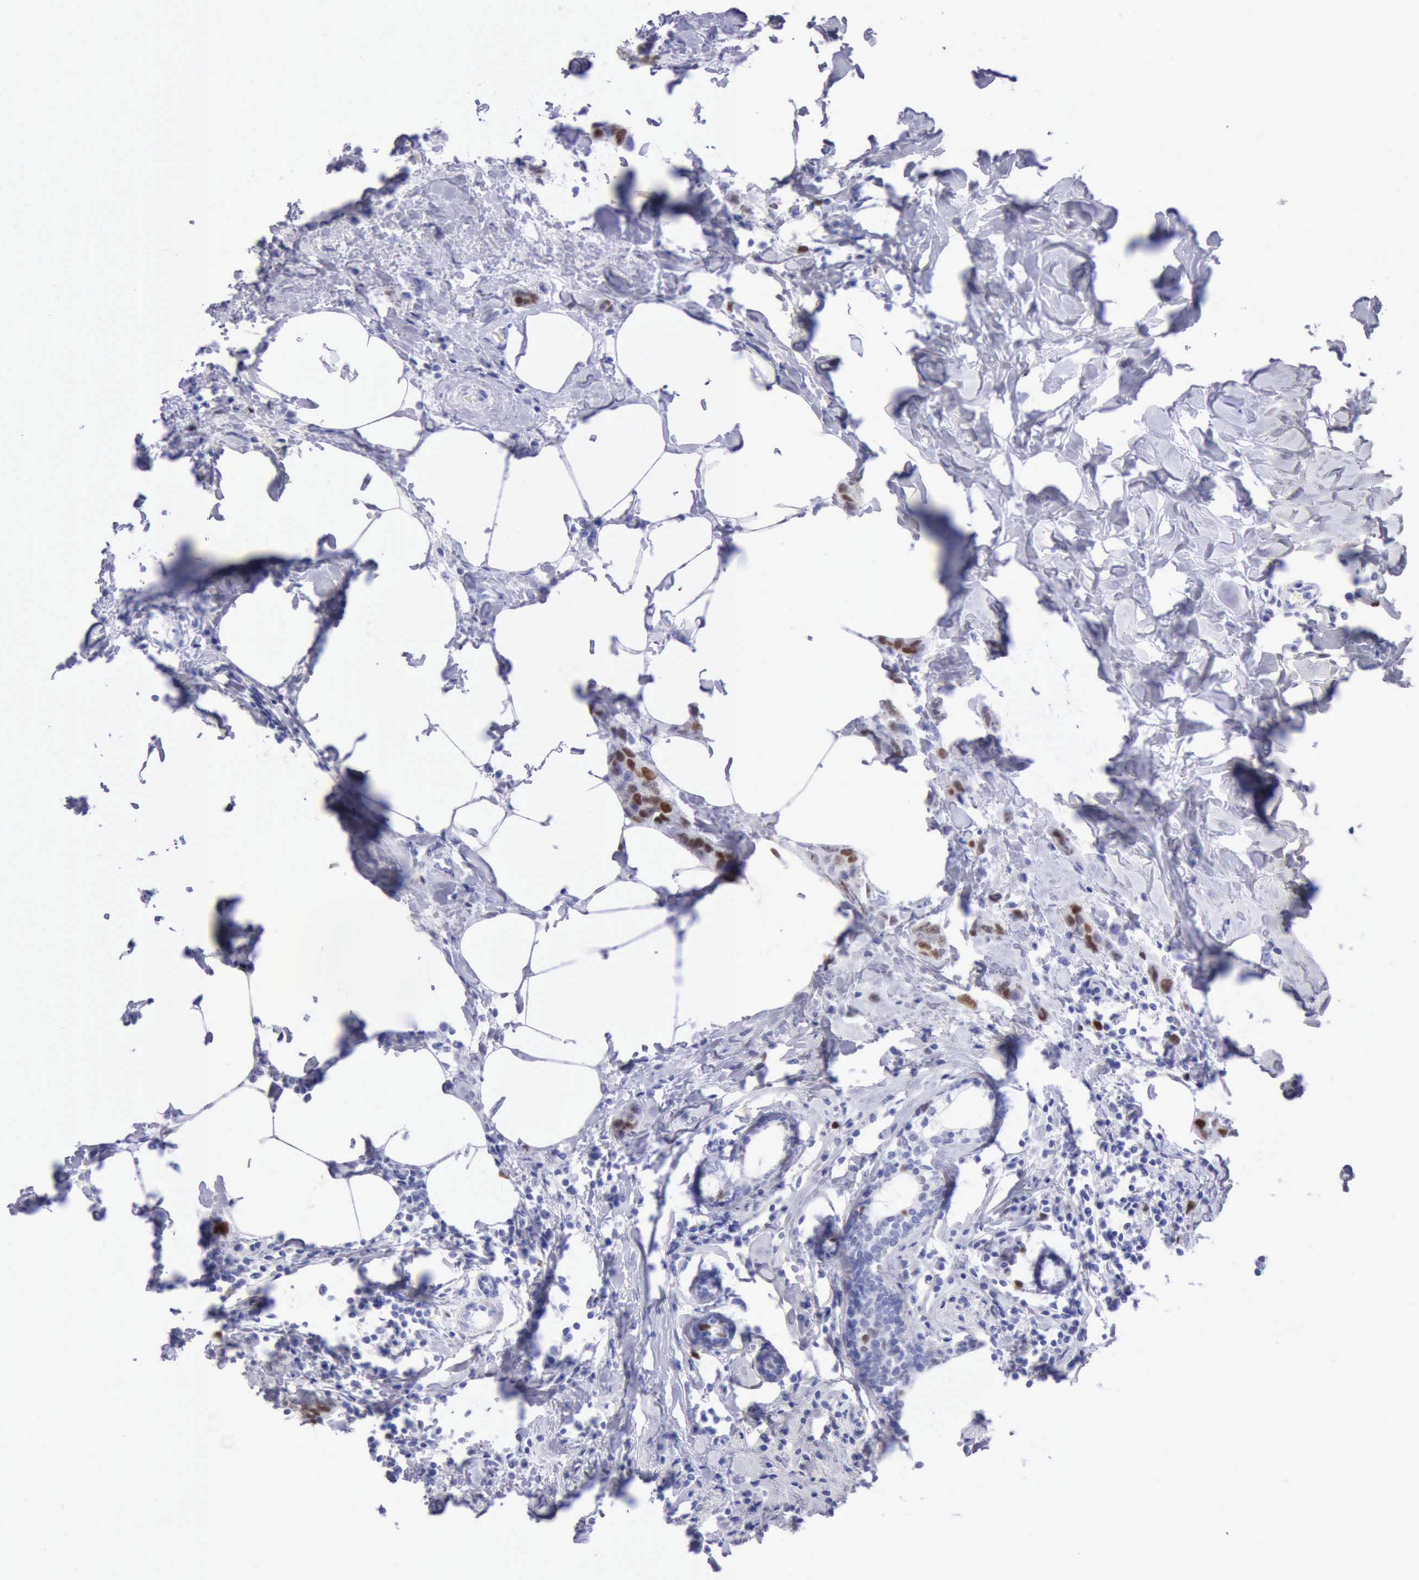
{"staining": {"intensity": "moderate", "quantity": "<25%", "location": "nuclear"}, "tissue": "breast cancer", "cell_type": "Tumor cells", "image_type": "cancer", "snomed": [{"axis": "morphology", "description": "Normal tissue, NOS"}, {"axis": "morphology", "description": "Duct carcinoma"}, {"axis": "topography", "description": "Breast"}], "caption": "The immunohistochemical stain labels moderate nuclear staining in tumor cells of infiltrating ductal carcinoma (breast) tissue.", "gene": "MCM2", "patient": {"sex": "female", "age": 50}}